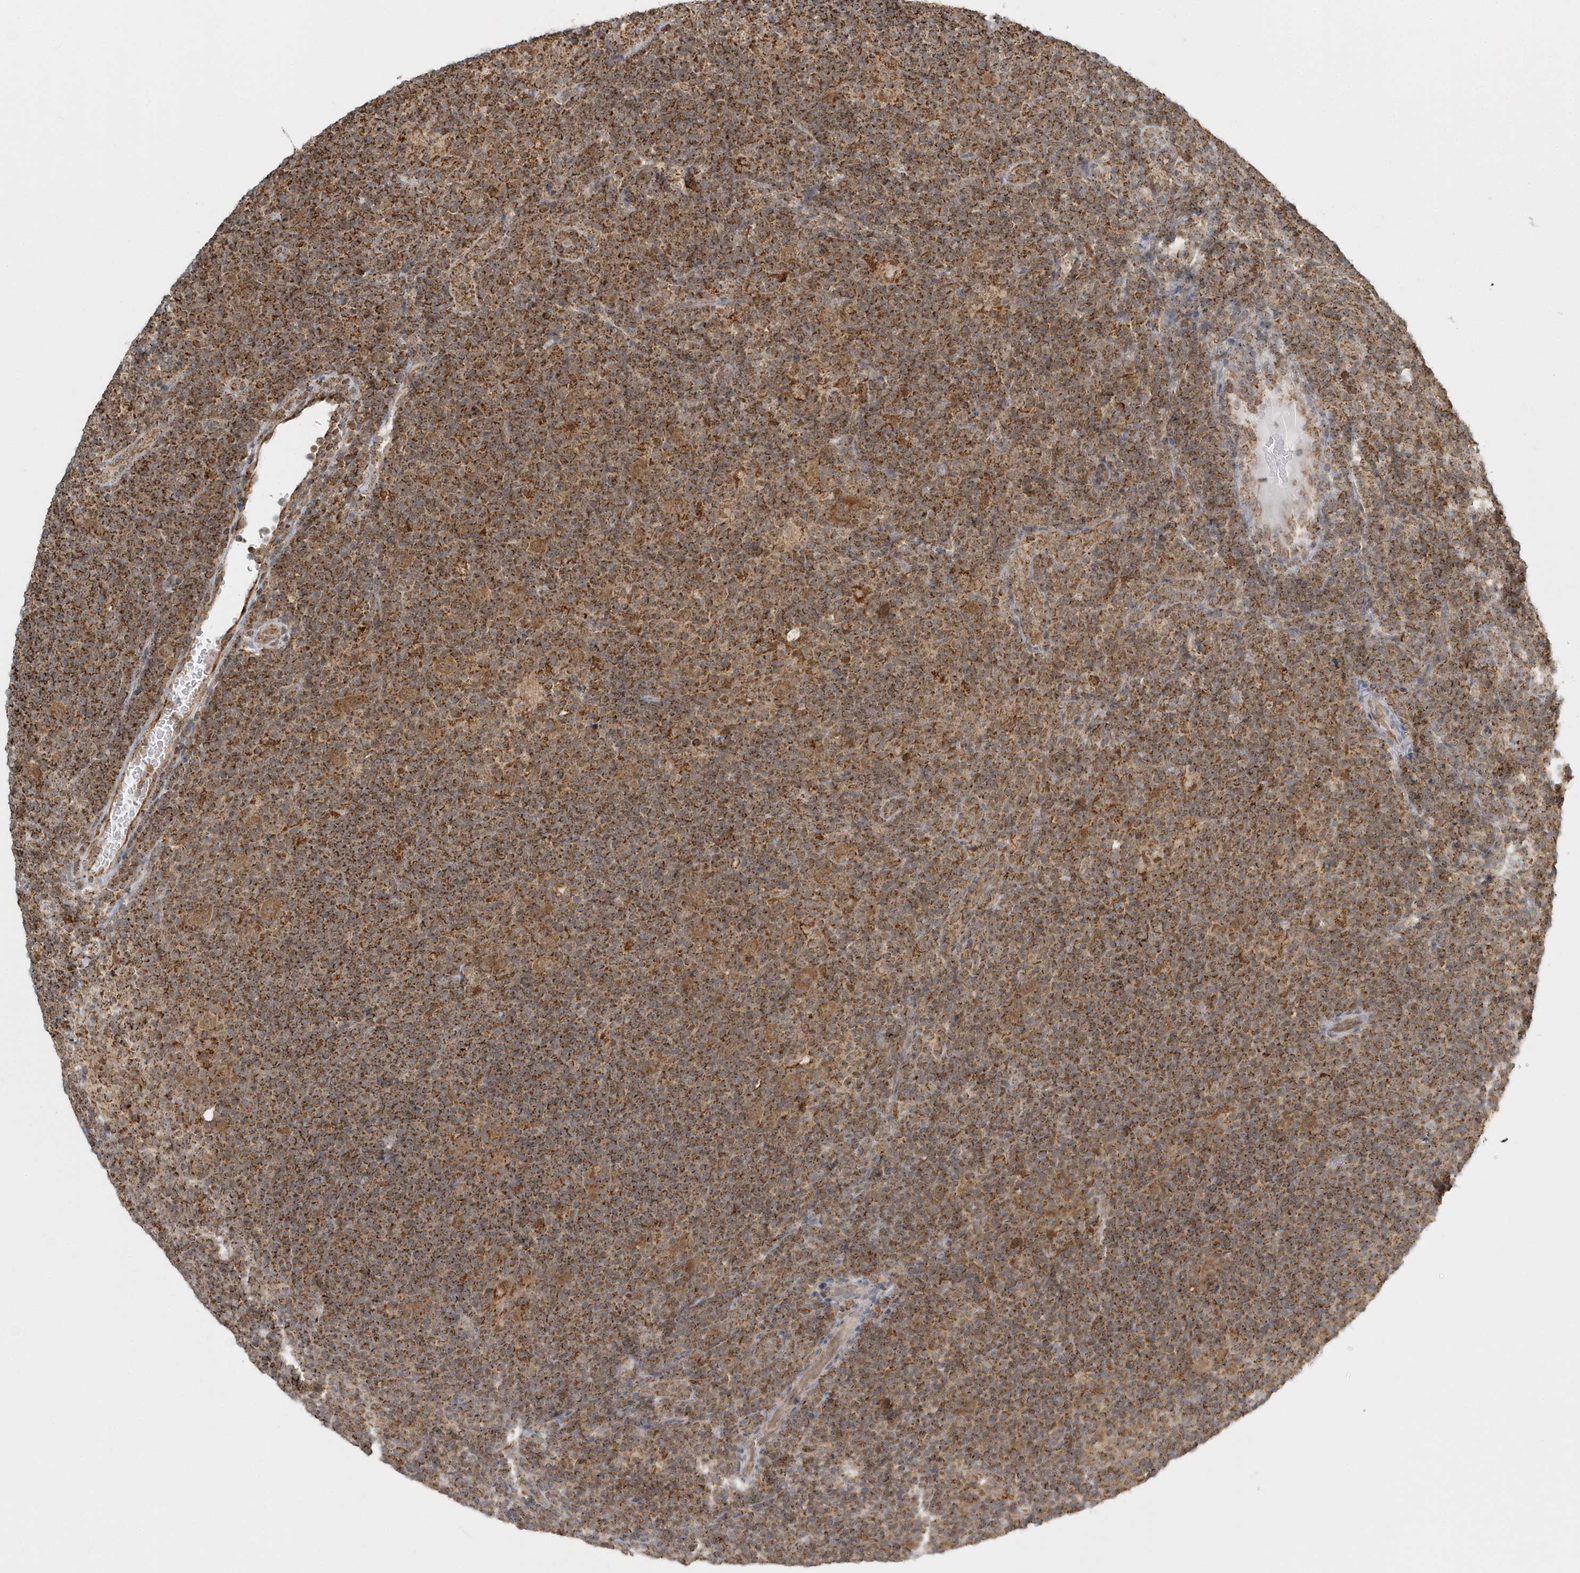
{"staining": {"intensity": "moderate", "quantity": ">75%", "location": "cytoplasmic/membranous"}, "tissue": "lymphoma", "cell_type": "Tumor cells", "image_type": "cancer", "snomed": [{"axis": "morphology", "description": "Hodgkin's disease, NOS"}, {"axis": "topography", "description": "Lymph node"}], "caption": "IHC photomicrograph of lymphoma stained for a protein (brown), which displays medium levels of moderate cytoplasmic/membranous expression in about >75% of tumor cells.", "gene": "PSMD6", "patient": {"sex": "female", "age": 57}}